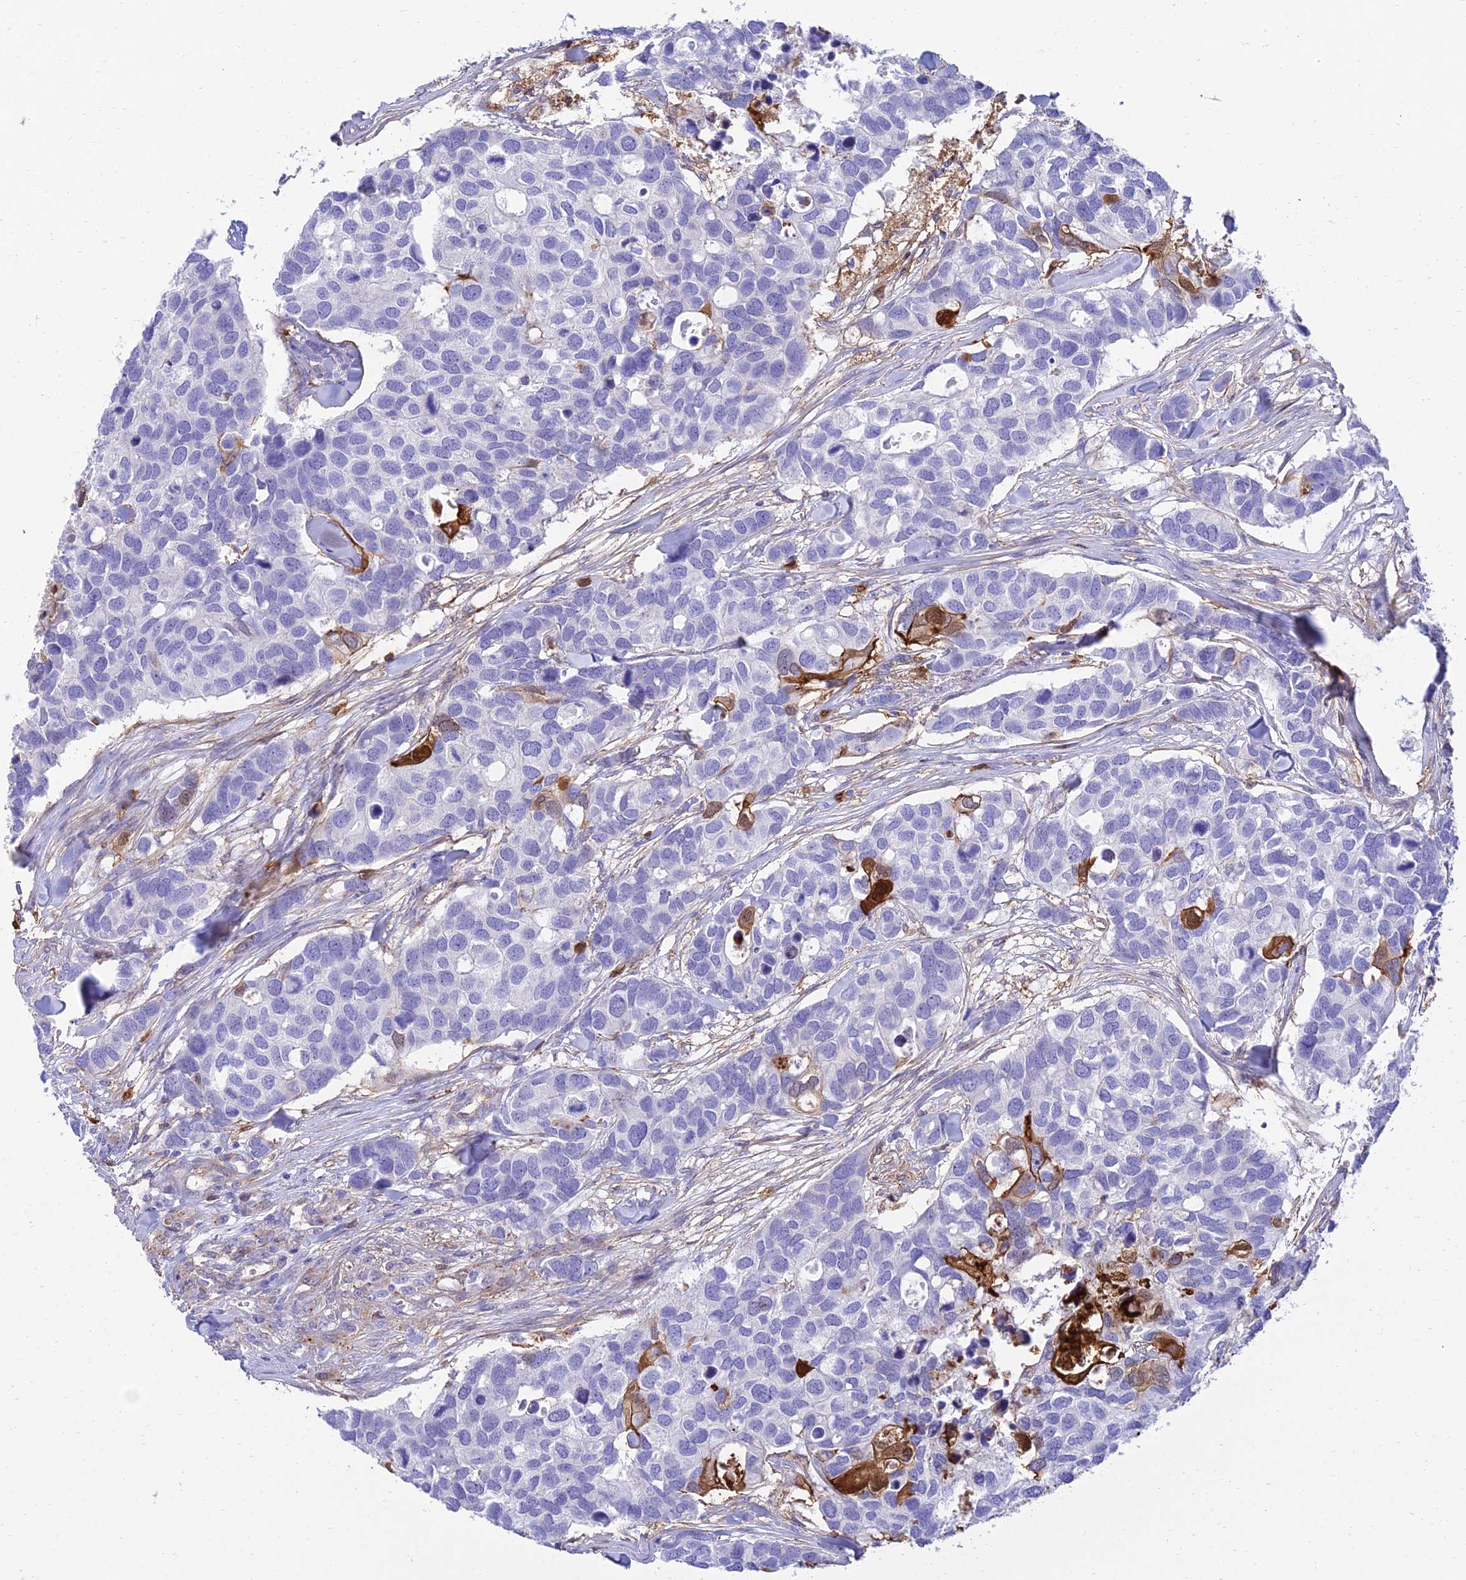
{"staining": {"intensity": "negative", "quantity": "none", "location": "none"}, "tissue": "breast cancer", "cell_type": "Tumor cells", "image_type": "cancer", "snomed": [{"axis": "morphology", "description": "Duct carcinoma"}, {"axis": "topography", "description": "Breast"}], "caption": "The image demonstrates no staining of tumor cells in breast cancer.", "gene": "SREK1IP1", "patient": {"sex": "female", "age": 83}}